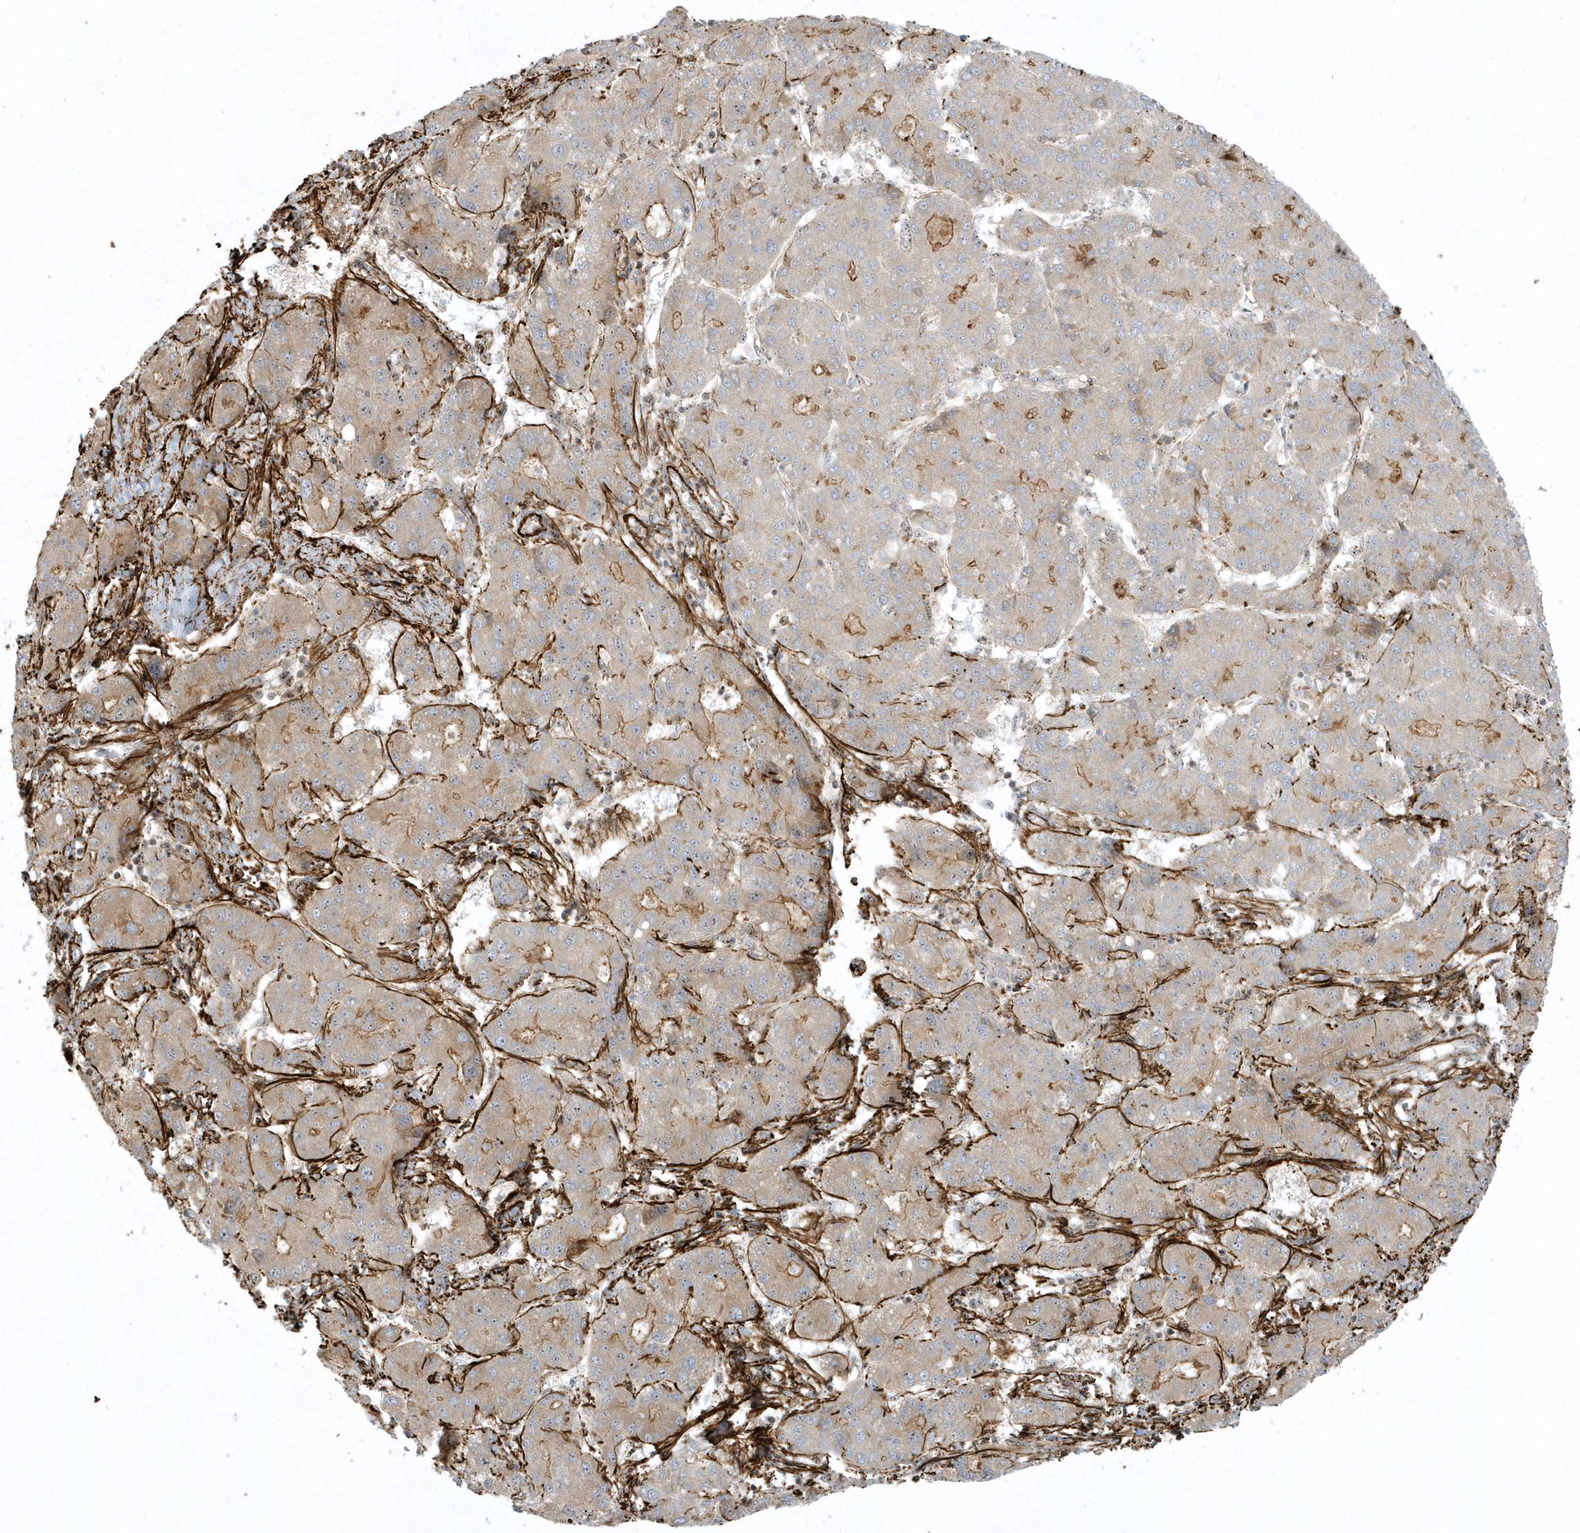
{"staining": {"intensity": "moderate", "quantity": "25%-75%", "location": "cytoplasmic/membranous"}, "tissue": "liver cancer", "cell_type": "Tumor cells", "image_type": "cancer", "snomed": [{"axis": "morphology", "description": "Carcinoma, Hepatocellular, NOS"}, {"axis": "topography", "description": "Liver"}], "caption": "Protein staining of liver cancer tissue shows moderate cytoplasmic/membranous expression in about 25%-75% of tumor cells.", "gene": "MASP2", "patient": {"sex": "male", "age": 65}}